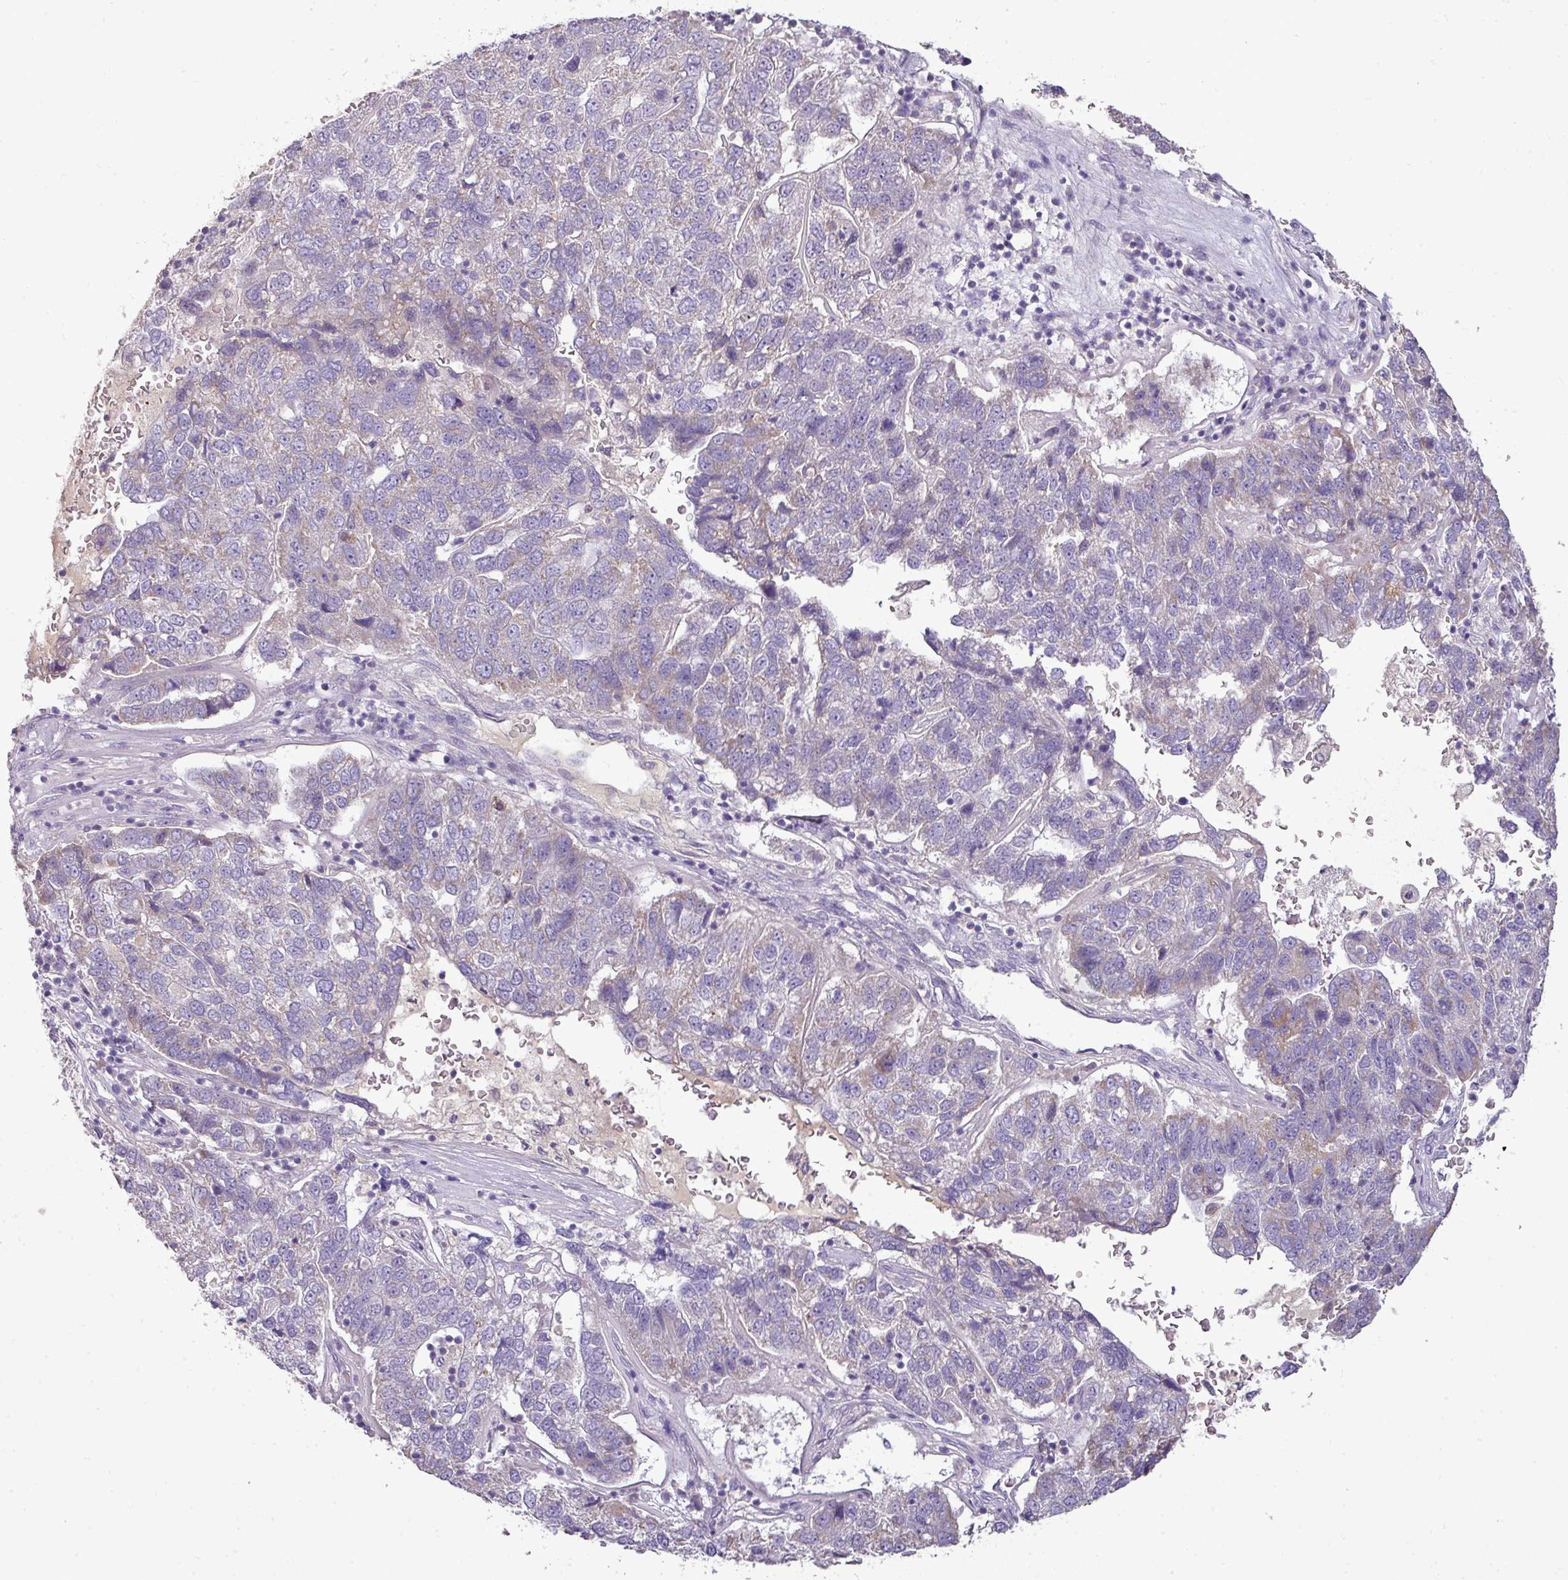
{"staining": {"intensity": "weak", "quantity": "<25%", "location": "cytoplasmic/membranous"}, "tissue": "pancreatic cancer", "cell_type": "Tumor cells", "image_type": "cancer", "snomed": [{"axis": "morphology", "description": "Adenocarcinoma, NOS"}, {"axis": "topography", "description": "Pancreas"}], "caption": "Adenocarcinoma (pancreatic) stained for a protein using immunohistochemistry shows no positivity tumor cells.", "gene": "BRINP2", "patient": {"sex": "female", "age": 61}}